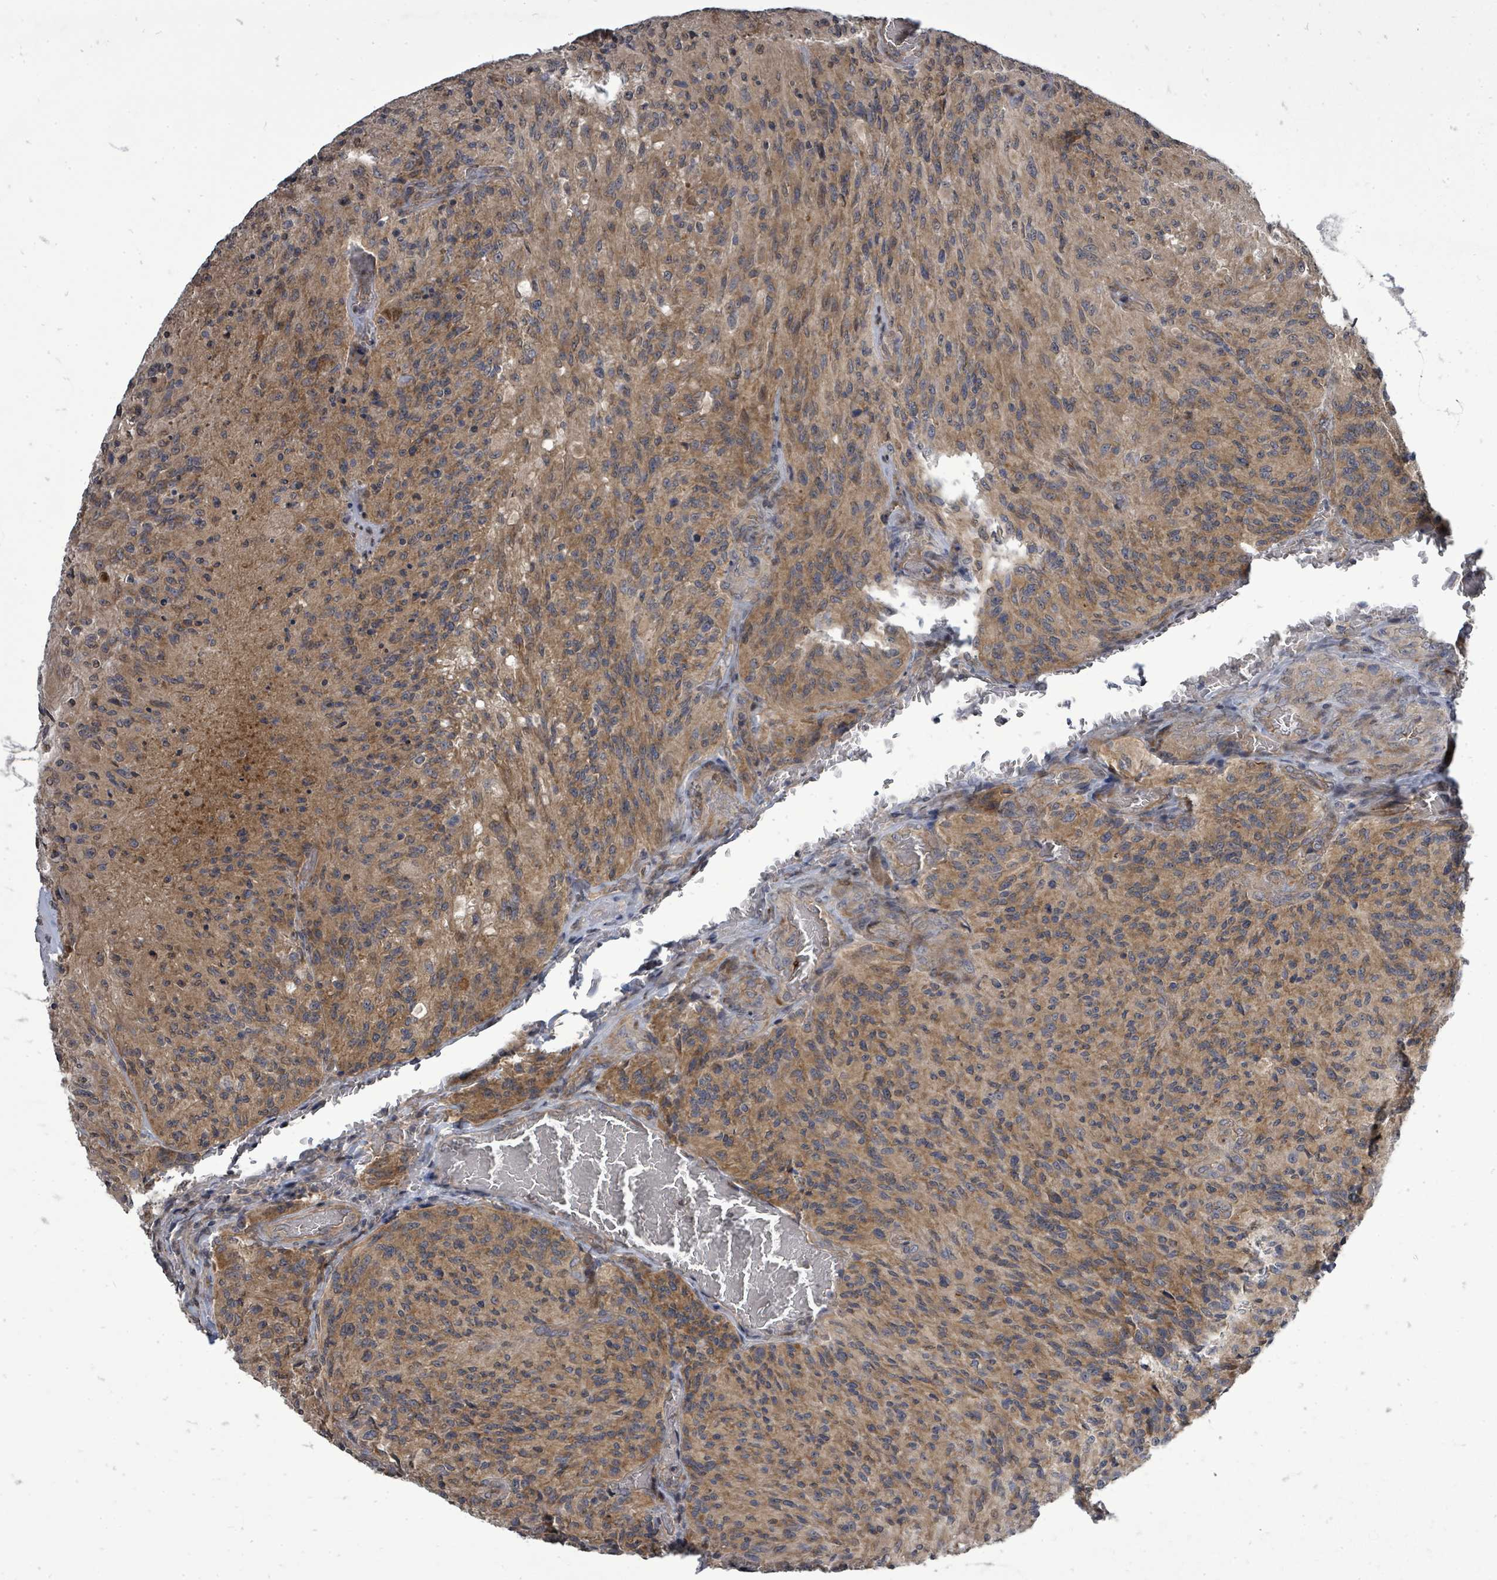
{"staining": {"intensity": "moderate", "quantity": ">75%", "location": "cytoplasmic/membranous"}, "tissue": "glioma", "cell_type": "Tumor cells", "image_type": "cancer", "snomed": [{"axis": "morphology", "description": "Normal tissue, NOS"}, {"axis": "morphology", "description": "Glioma, malignant, High grade"}, {"axis": "topography", "description": "Cerebral cortex"}], "caption": "Glioma stained with a protein marker displays moderate staining in tumor cells.", "gene": "RALGAPB", "patient": {"sex": "male", "age": 56}}